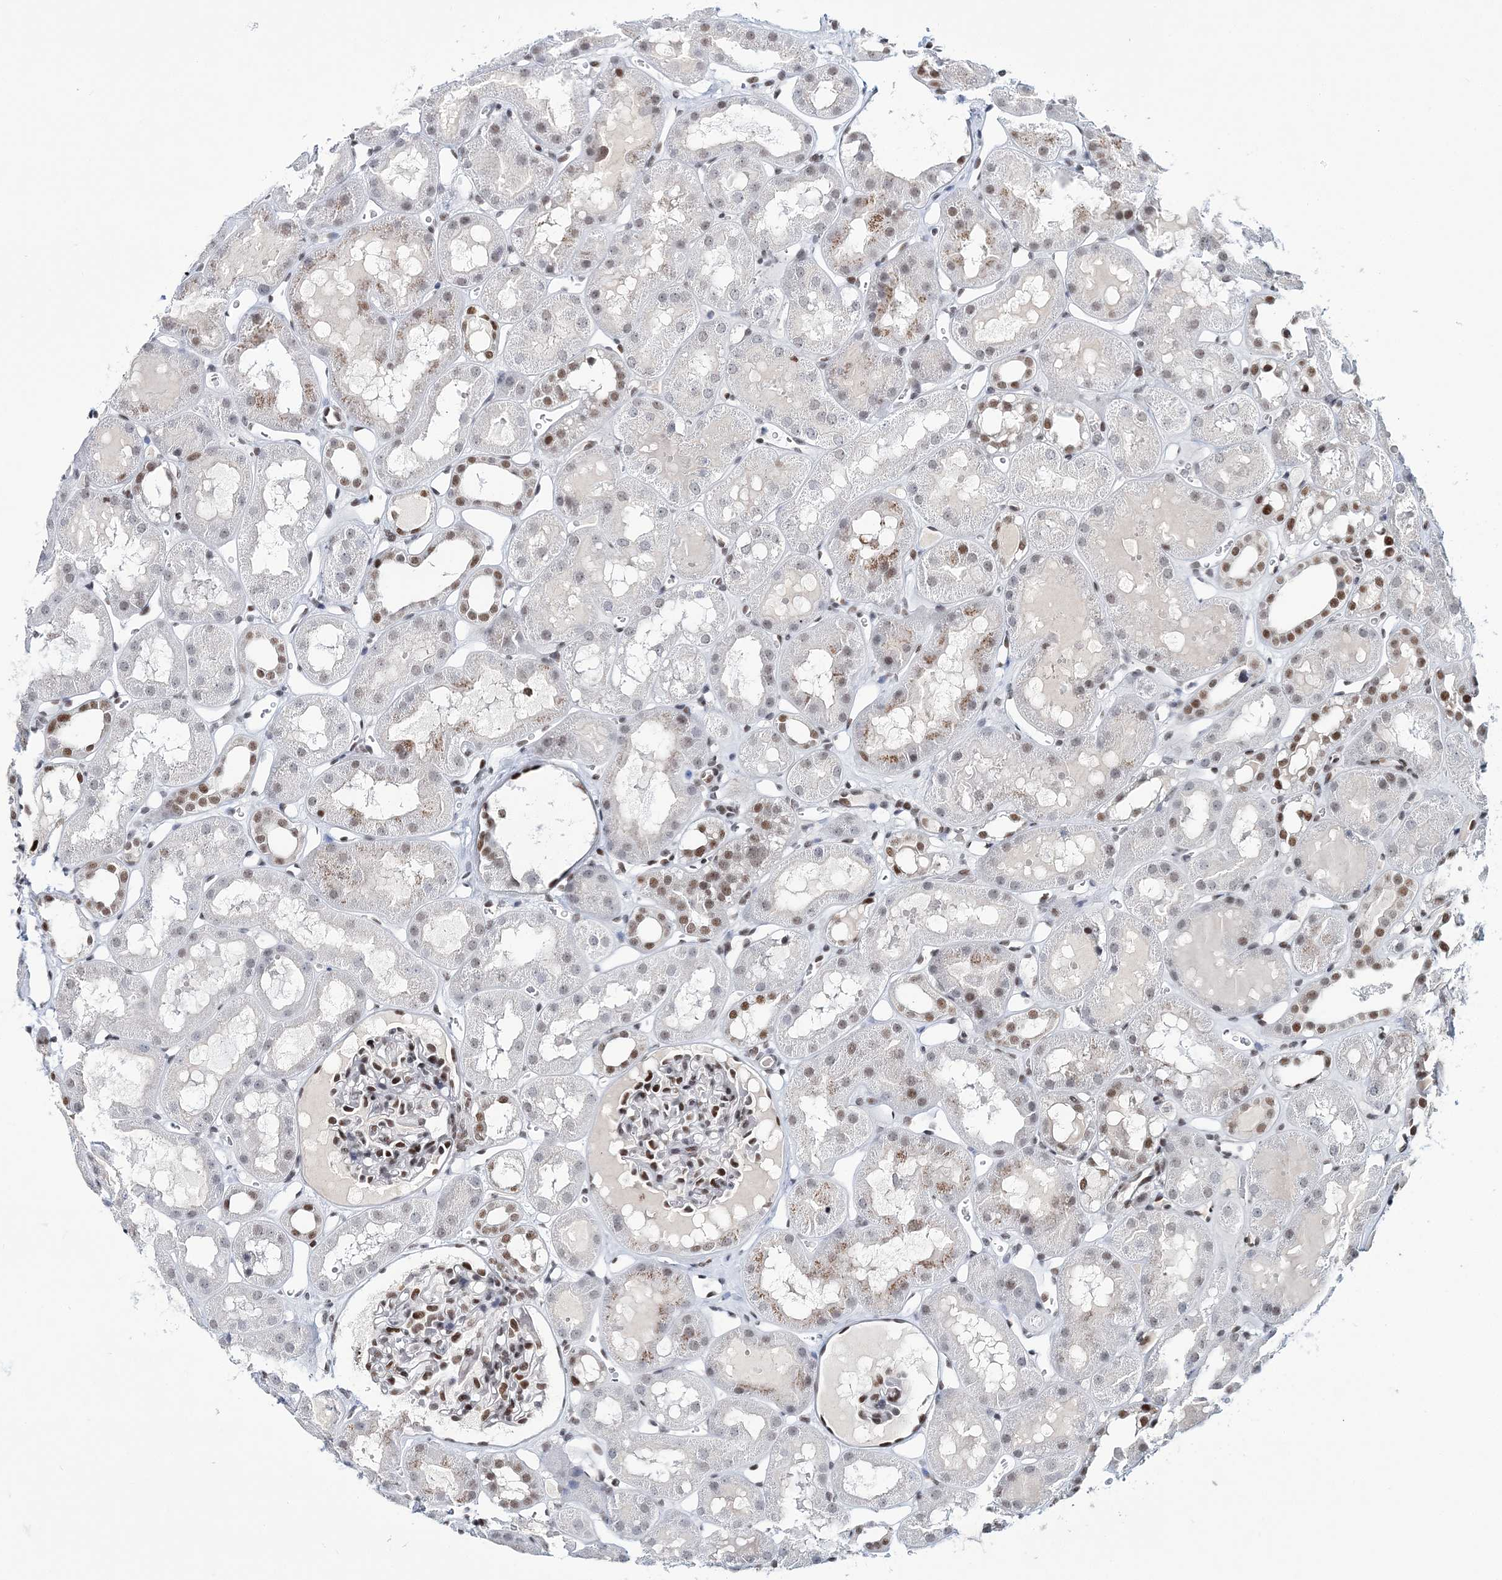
{"staining": {"intensity": "moderate", "quantity": ">75%", "location": "nuclear"}, "tissue": "kidney", "cell_type": "Cells in glomeruli", "image_type": "normal", "snomed": [{"axis": "morphology", "description": "Normal tissue, NOS"}, {"axis": "topography", "description": "Kidney"}, {"axis": "topography", "description": "Urinary bladder"}], "caption": "This is a photomicrograph of immunohistochemistry staining of normal kidney, which shows moderate expression in the nuclear of cells in glomeruli.", "gene": "LRRFIP2", "patient": {"sex": "male", "age": 16}}